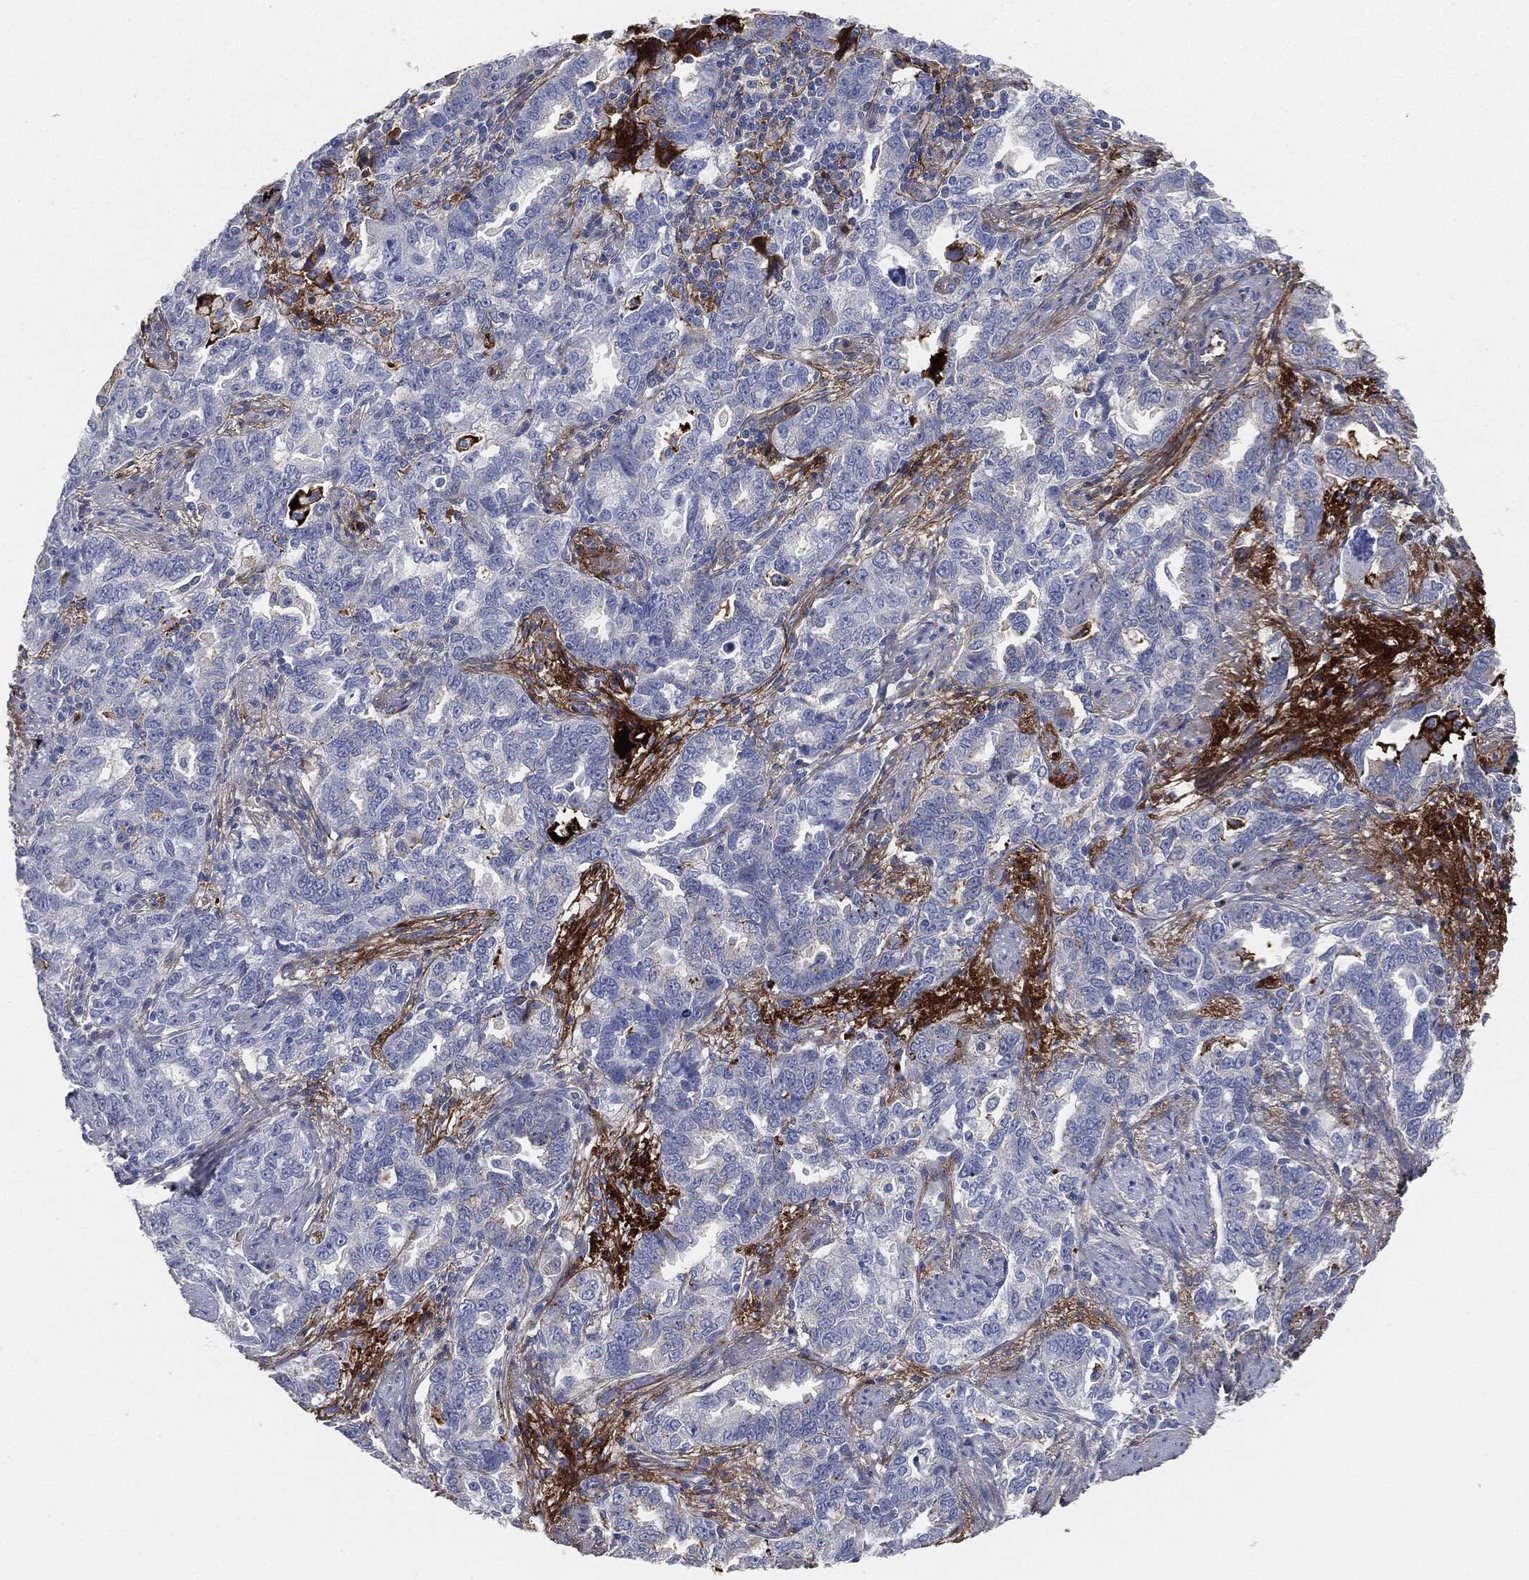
{"staining": {"intensity": "strong", "quantity": "<25%", "location": "cytoplasmic/membranous"}, "tissue": "ovarian cancer", "cell_type": "Tumor cells", "image_type": "cancer", "snomed": [{"axis": "morphology", "description": "Cystadenocarcinoma, serous, NOS"}, {"axis": "topography", "description": "Ovary"}], "caption": "Ovarian serous cystadenocarcinoma stained with a protein marker shows strong staining in tumor cells.", "gene": "APOB", "patient": {"sex": "female", "age": 51}}